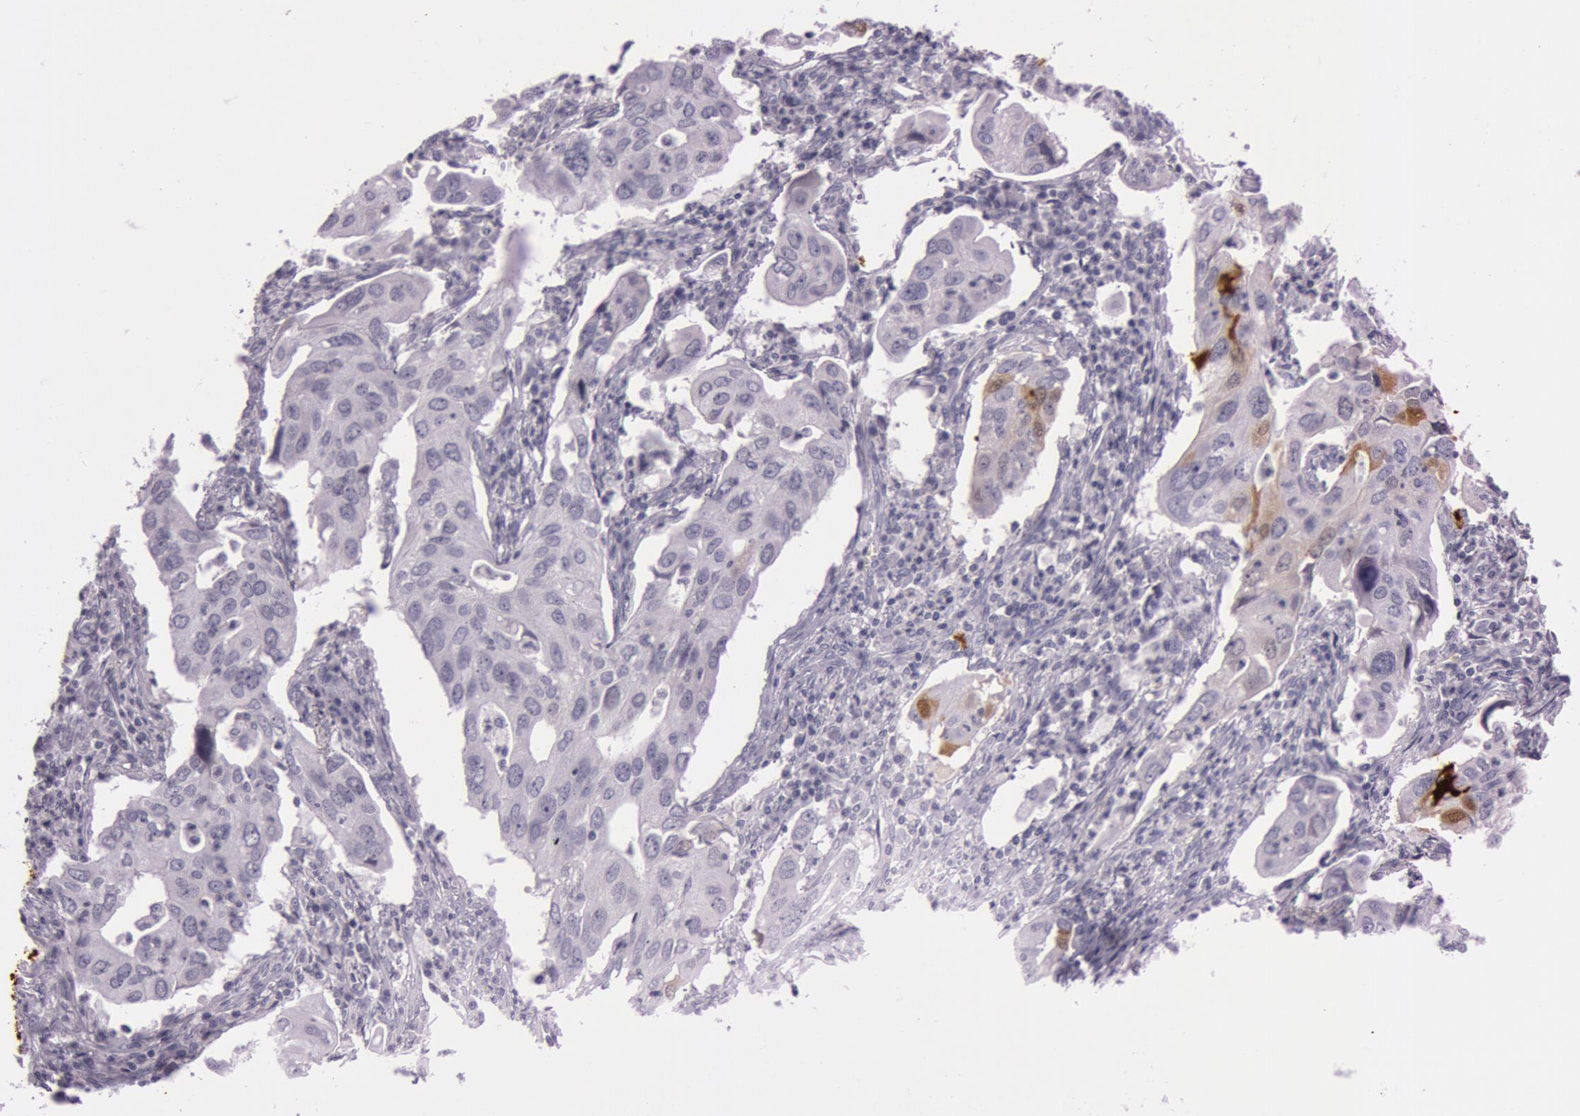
{"staining": {"intensity": "weak", "quantity": "<25%", "location": "cytoplasmic/membranous"}, "tissue": "lung cancer", "cell_type": "Tumor cells", "image_type": "cancer", "snomed": [{"axis": "morphology", "description": "Adenocarcinoma, NOS"}, {"axis": "topography", "description": "Lung"}], "caption": "A high-resolution histopathology image shows immunohistochemistry (IHC) staining of lung adenocarcinoma, which demonstrates no significant staining in tumor cells. Nuclei are stained in blue.", "gene": "S100A7", "patient": {"sex": "male", "age": 48}}